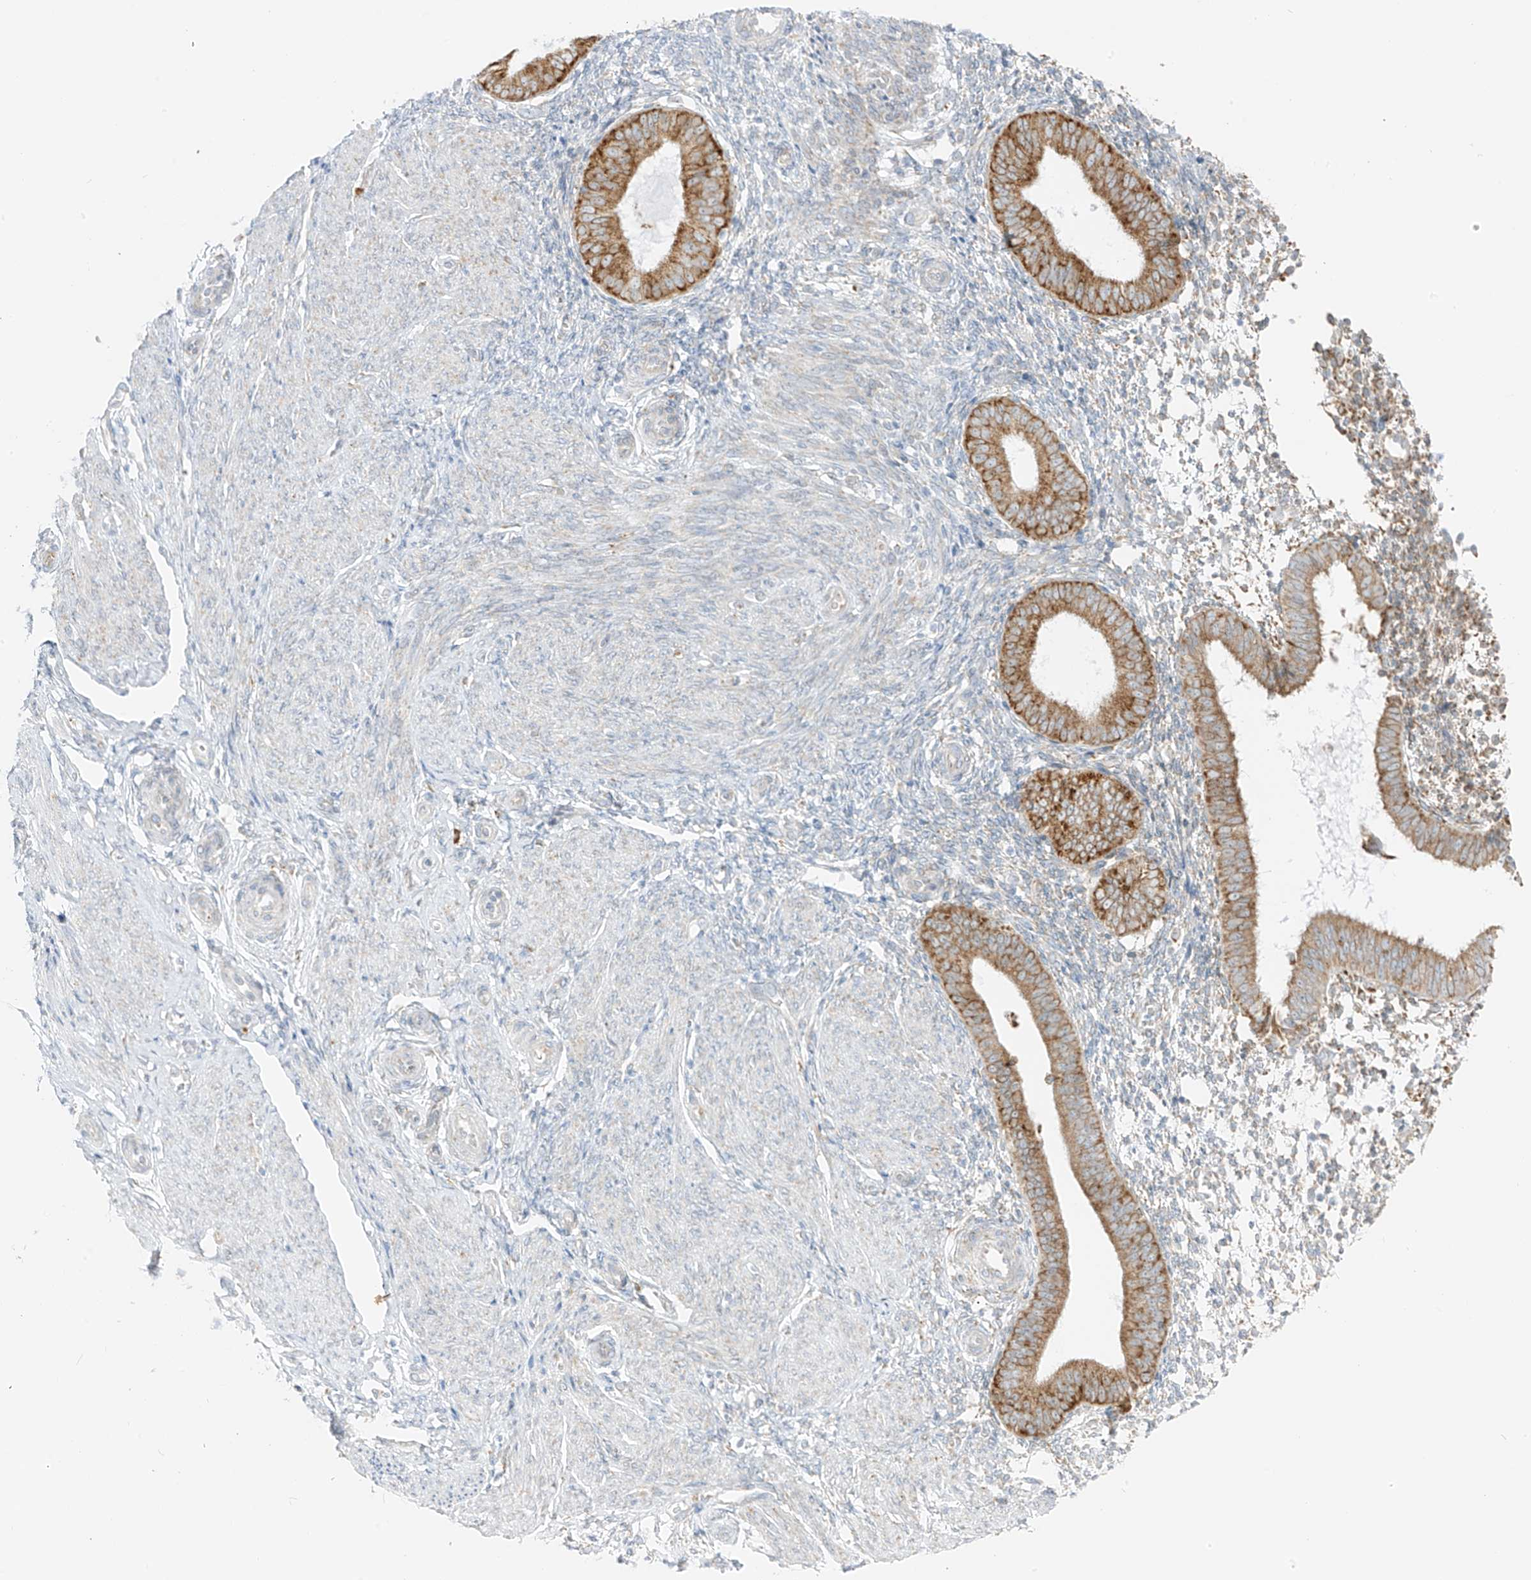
{"staining": {"intensity": "moderate", "quantity": ">75%", "location": "cytoplasmic/membranous"}, "tissue": "endometrium", "cell_type": "Cells in endometrial stroma", "image_type": "normal", "snomed": [{"axis": "morphology", "description": "Normal tissue, NOS"}, {"axis": "topography", "description": "Uterus"}, {"axis": "topography", "description": "Endometrium"}], "caption": "Endometrium stained with immunohistochemistry shows moderate cytoplasmic/membranous expression in about >75% of cells in endometrial stroma.", "gene": "LRRC59", "patient": {"sex": "female", "age": 48}}